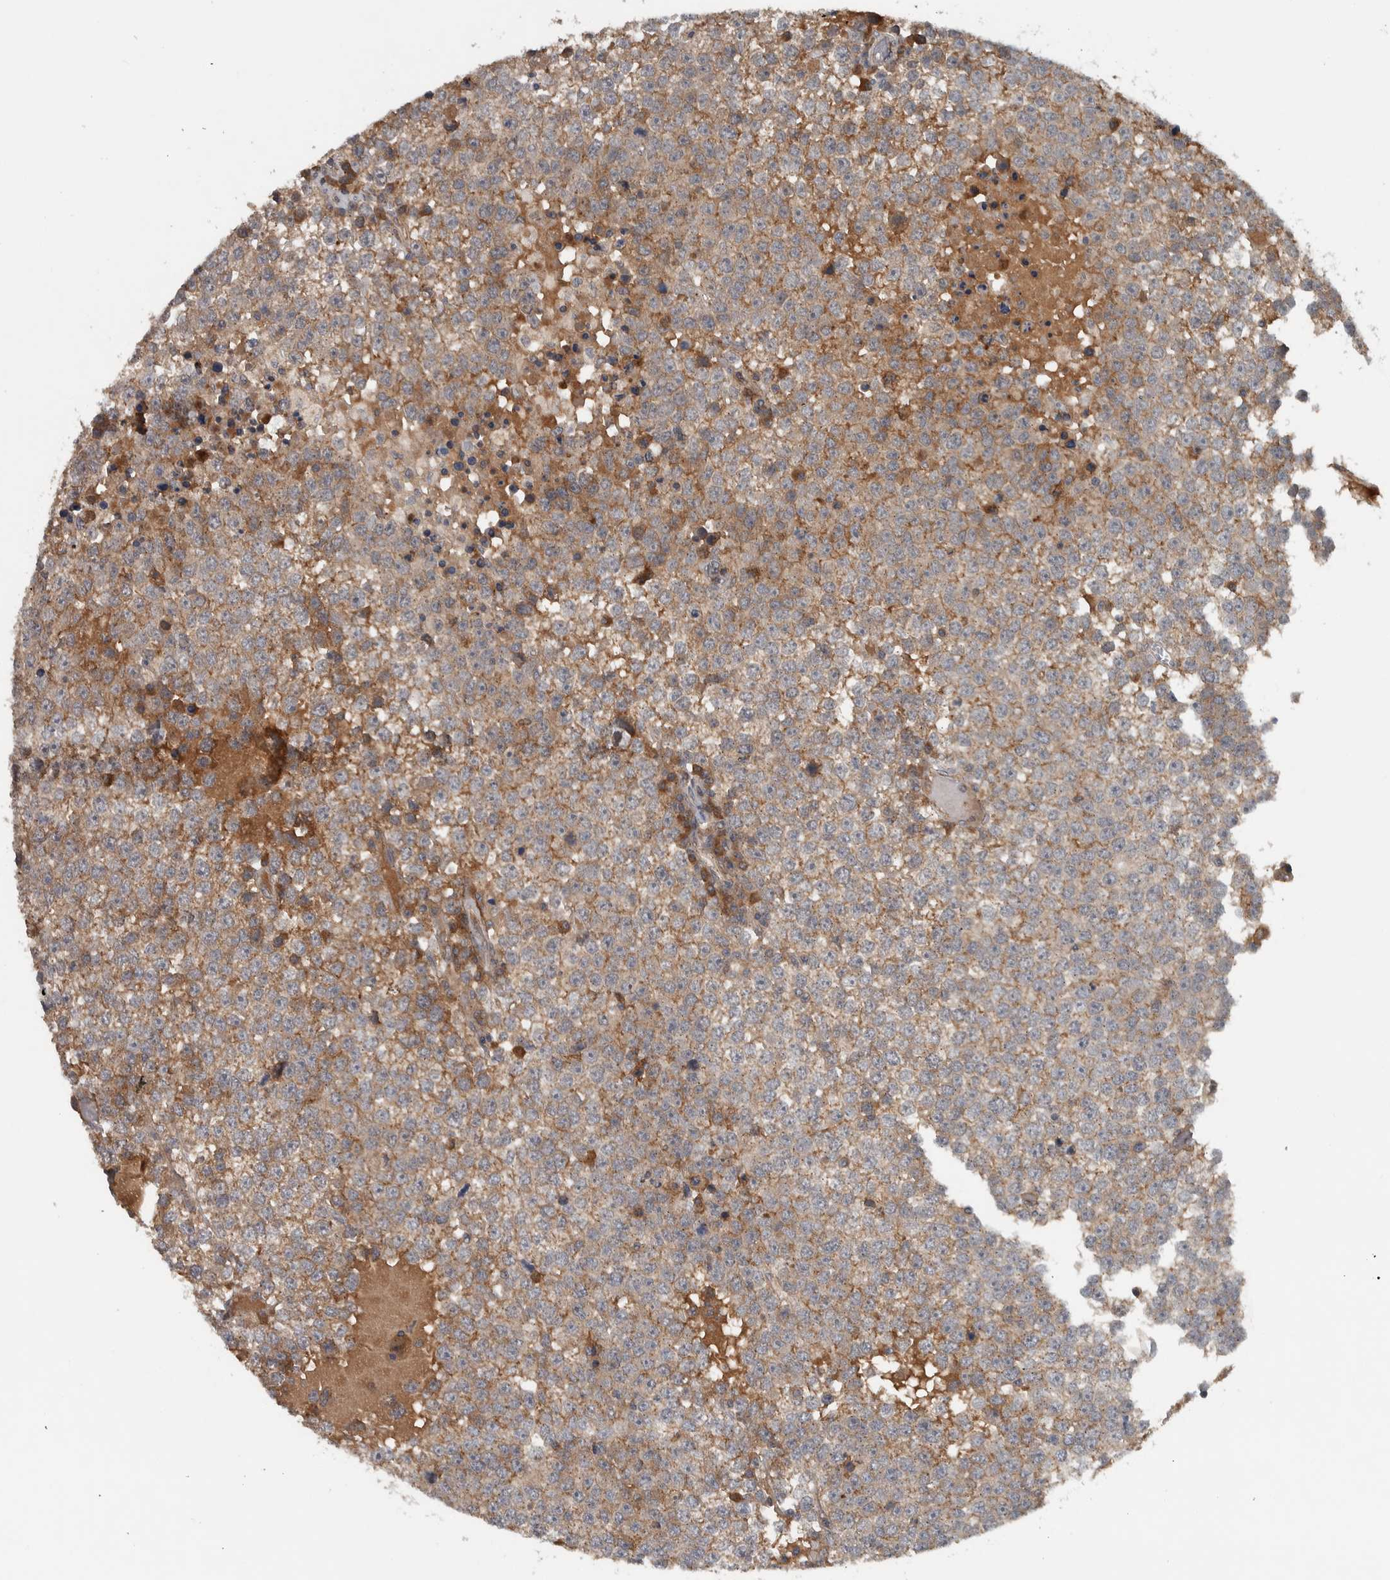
{"staining": {"intensity": "moderate", "quantity": ">75%", "location": "cytoplasmic/membranous"}, "tissue": "testis cancer", "cell_type": "Tumor cells", "image_type": "cancer", "snomed": [{"axis": "morphology", "description": "Seminoma, NOS"}, {"axis": "topography", "description": "Testis"}], "caption": "Immunohistochemical staining of human testis cancer shows medium levels of moderate cytoplasmic/membranous protein expression in approximately >75% of tumor cells. (DAB (3,3'-diaminobenzidine) IHC, brown staining for protein, blue staining for nuclei).", "gene": "LBHD1", "patient": {"sex": "male", "age": 65}}